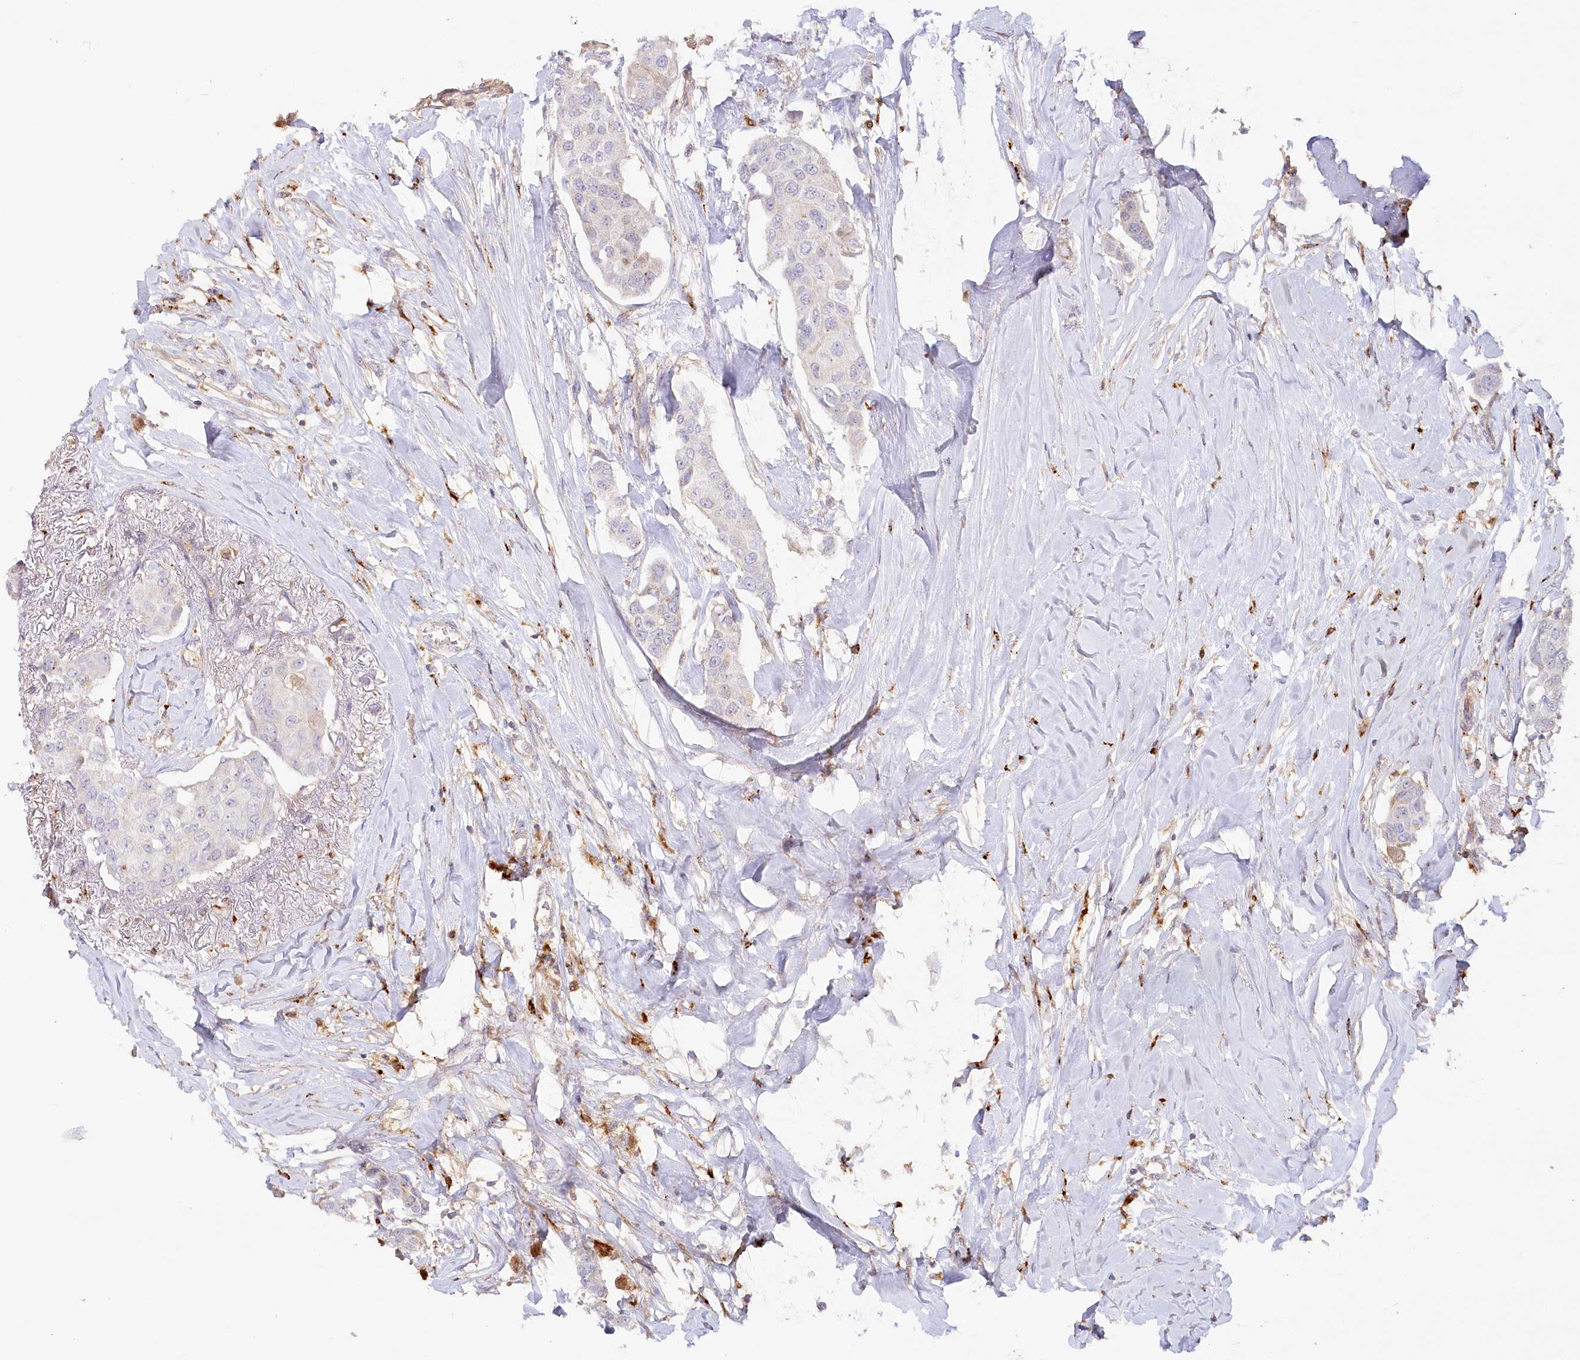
{"staining": {"intensity": "negative", "quantity": "none", "location": "none"}, "tissue": "breast cancer", "cell_type": "Tumor cells", "image_type": "cancer", "snomed": [{"axis": "morphology", "description": "Duct carcinoma"}, {"axis": "topography", "description": "Breast"}], "caption": "Human infiltrating ductal carcinoma (breast) stained for a protein using IHC displays no staining in tumor cells.", "gene": "GBE1", "patient": {"sex": "female", "age": 80}}